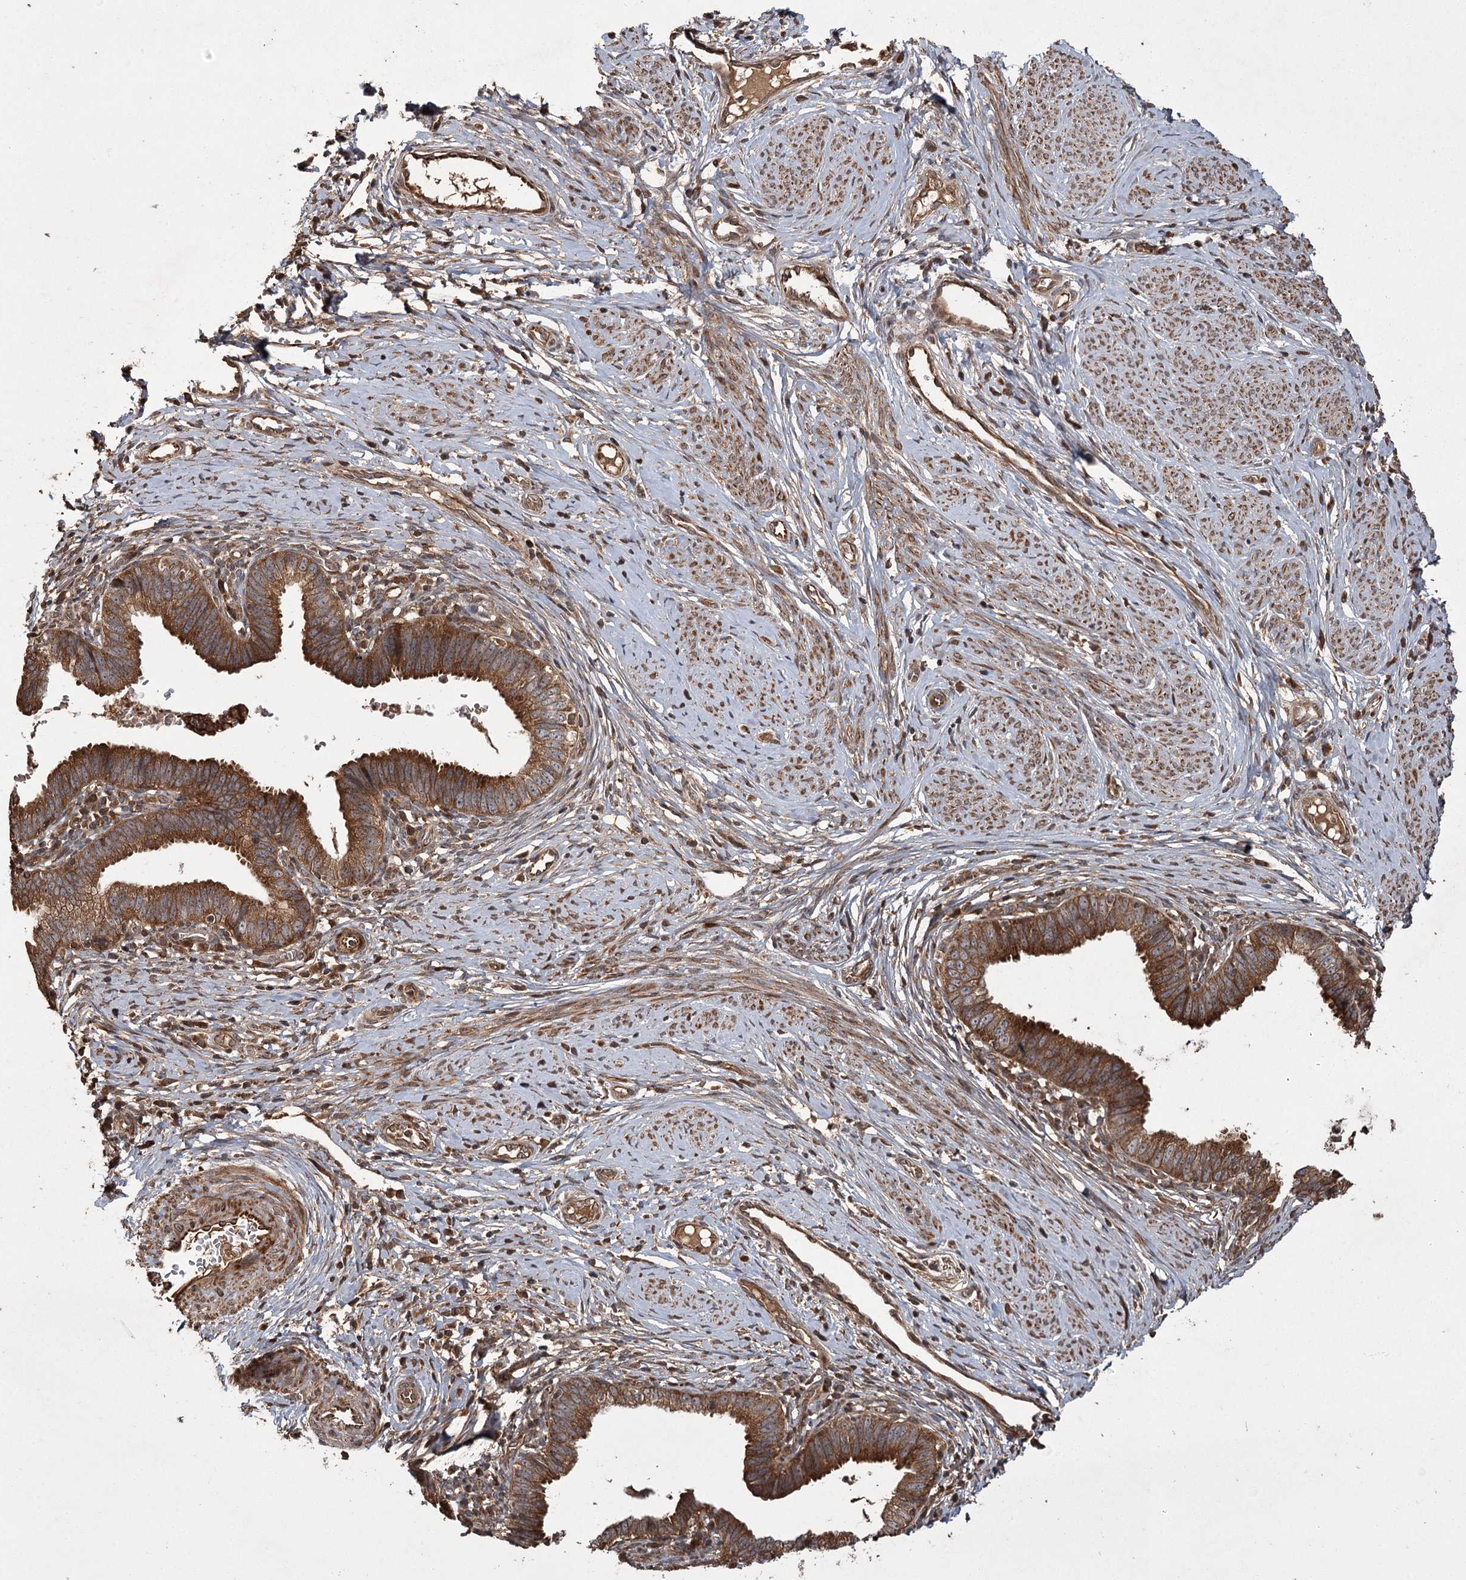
{"staining": {"intensity": "strong", "quantity": ">75%", "location": "cytoplasmic/membranous"}, "tissue": "cervical cancer", "cell_type": "Tumor cells", "image_type": "cancer", "snomed": [{"axis": "morphology", "description": "Adenocarcinoma, NOS"}, {"axis": "topography", "description": "Cervix"}], "caption": "Approximately >75% of tumor cells in adenocarcinoma (cervical) demonstrate strong cytoplasmic/membranous protein positivity as visualized by brown immunohistochemical staining.", "gene": "RPAP3", "patient": {"sex": "female", "age": 36}}